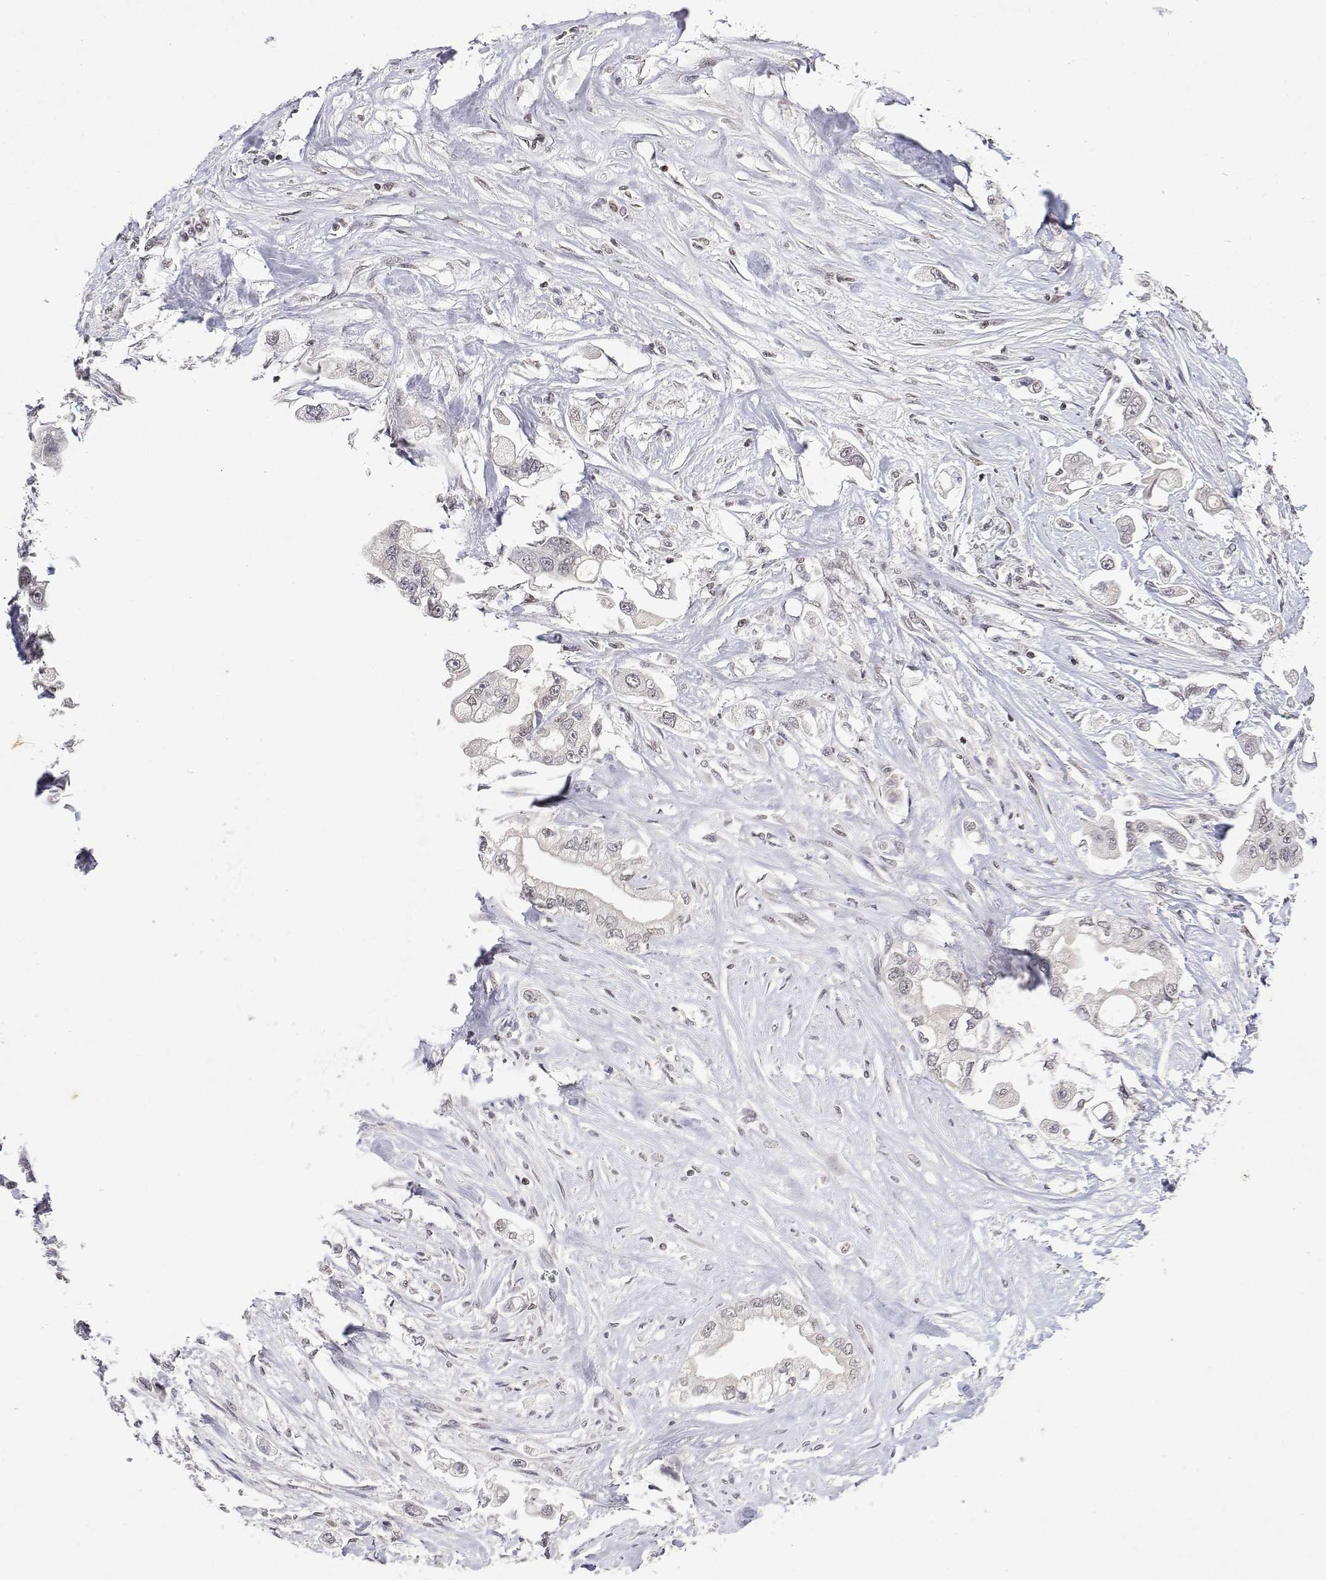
{"staining": {"intensity": "negative", "quantity": "none", "location": "none"}, "tissue": "stomach cancer", "cell_type": "Tumor cells", "image_type": "cancer", "snomed": [{"axis": "morphology", "description": "Adenocarcinoma, NOS"}, {"axis": "topography", "description": "Stomach"}], "caption": "Micrograph shows no protein staining in tumor cells of stomach adenocarcinoma tissue.", "gene": "XPC", "patient": {"sex": "male", "age": 62}}